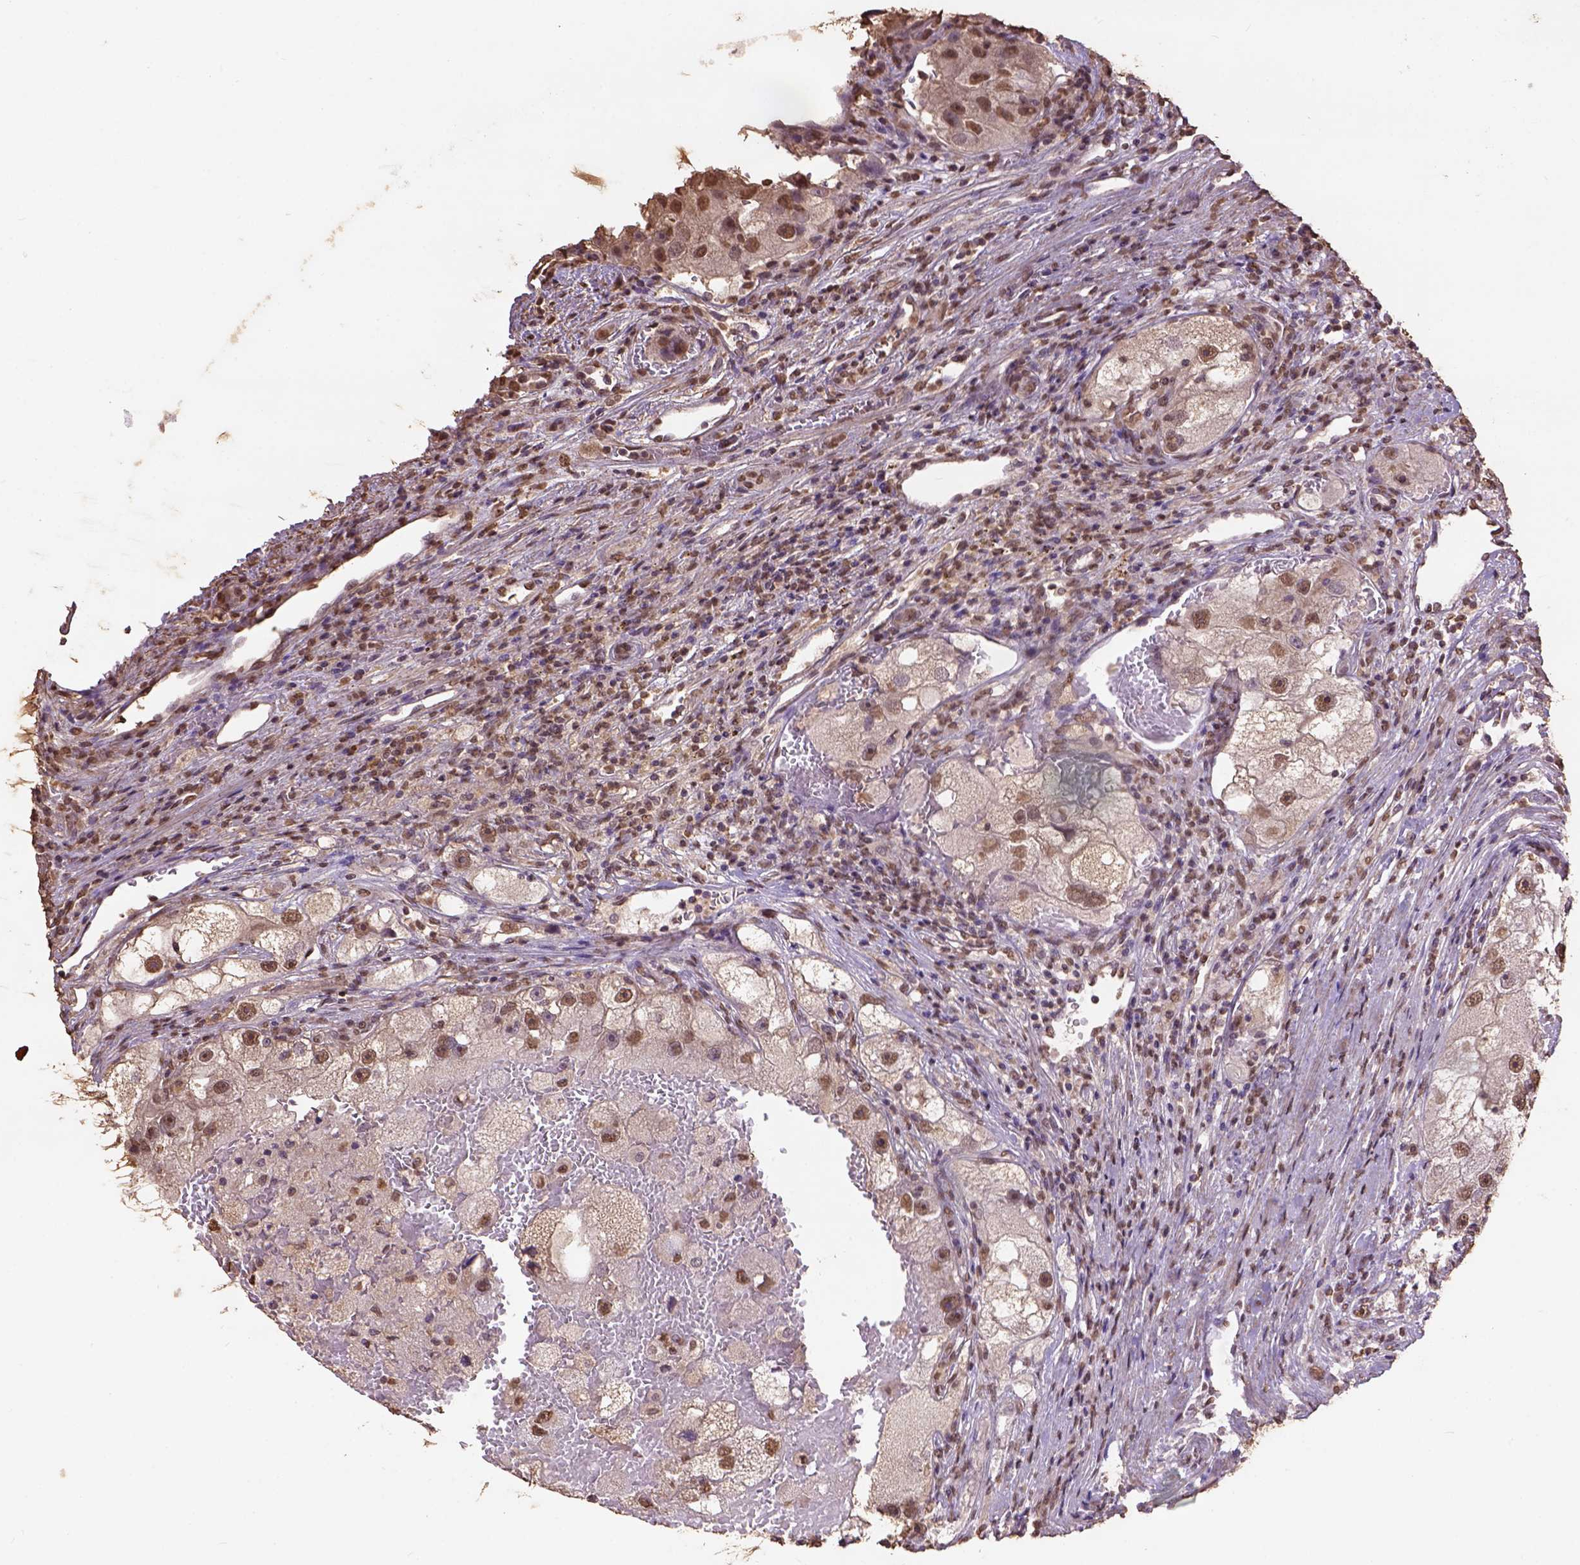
{"staining": {"intensity": "moderate", "quantity": ">75%", "location": "nuclear"}, "tissue": "renal cancer", "cell_type": "Tumor cells", "image_type": "cancer", "snomed": [{"axis": "morphology", "description": "Adenocarcinoma, NOS"}, {"axis": "topography", "description": "Kidney"}], "caption": "Protein staining of adenocarcinoma (renal) tissue exhibits moderate nuclear expression in approximately >75% of tumor cells. The staining was performed using DAB (3,3'-diaminobenzidine), with brown indicating positive protein expression. Nuclei are stained blue with hematoxylin.", "gene": "CSTF2T", "patient": {"sex": "male", "age": 63}}